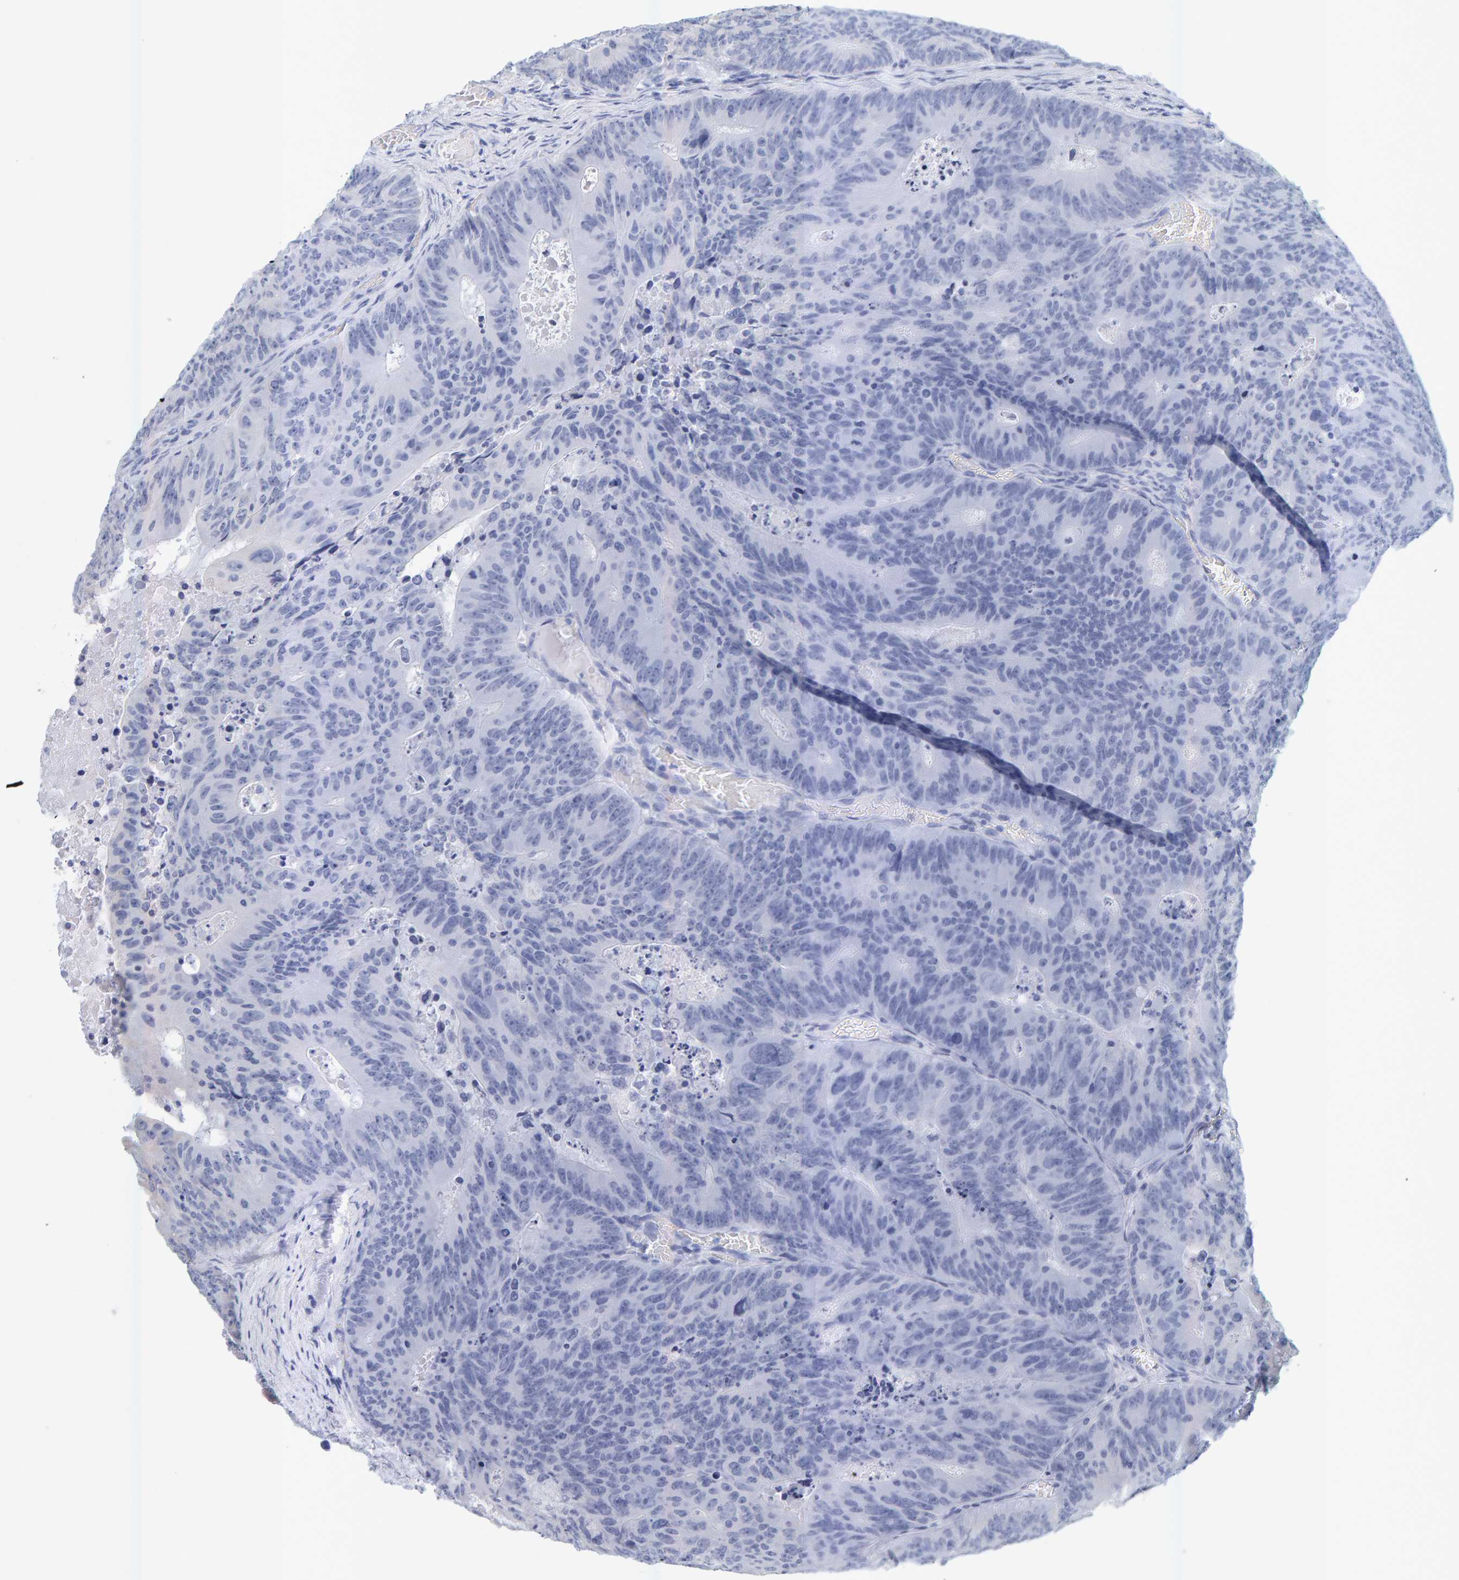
{"staining": {"intensity": "weak", "quantity": "<25%", "location": "cytoplasmic/membranous"}, "tissue": "colorectal cancer", "cell_type": "Tumor cells", "image_type": "cancer", "snomed": [{"axis": "morphology", "description": "Adenocarcinoma, NOS"}, {"axis": "topography", "description": "Colon"}], "caption": "Colorectal cancer (adenocarcinoma) was stained to show a protein in brown. There is no significant staining in tumor cells.", "gene": "SGPL1", "patient": {"sex": "male", "age": 87}}